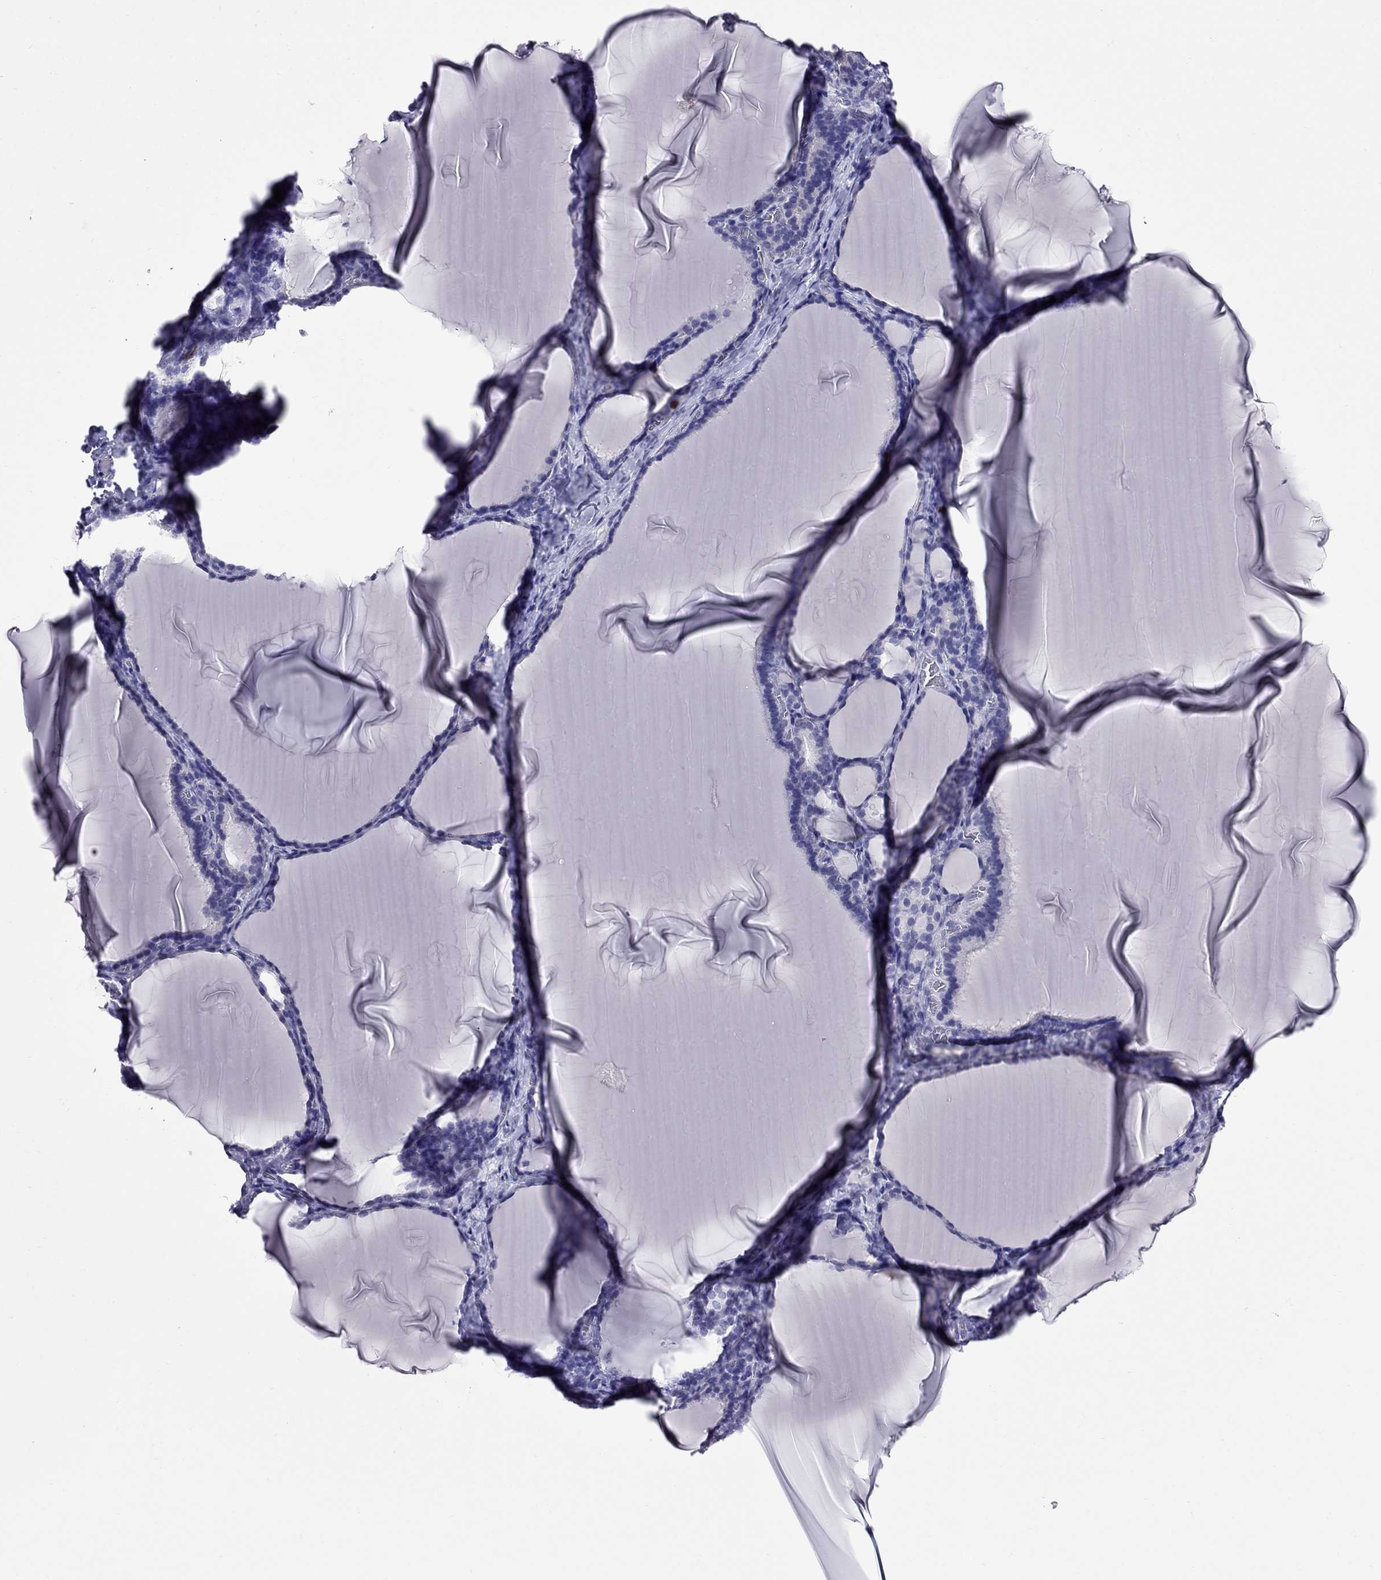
{"staining": {"intensity": "negative", "quantity": "none", "location": "none"}, "tissue": "thyroid gland", "cell_type": "Glandular cells", "image_type": "normal", "snomed": [{"axis": "morphology", "description": "Normal tissue, NOS"}, {"axis": "morphology", "description": "Hyperplasia, NOS"}, {"axis": "topography", "description": "Thyroid gland"}], "caption": "This is a histopathology image of immunohistochemistry (IHC) staining of unremarkable thyroid gland, which shows no positivity in glandular cells. Brightfield microscopy of IHC stained with DAB (brown) and hematoxylin (blue), captured at high magnification.", "gene": "OLFM4", "patient": {"sex": "female", "age": 27}}